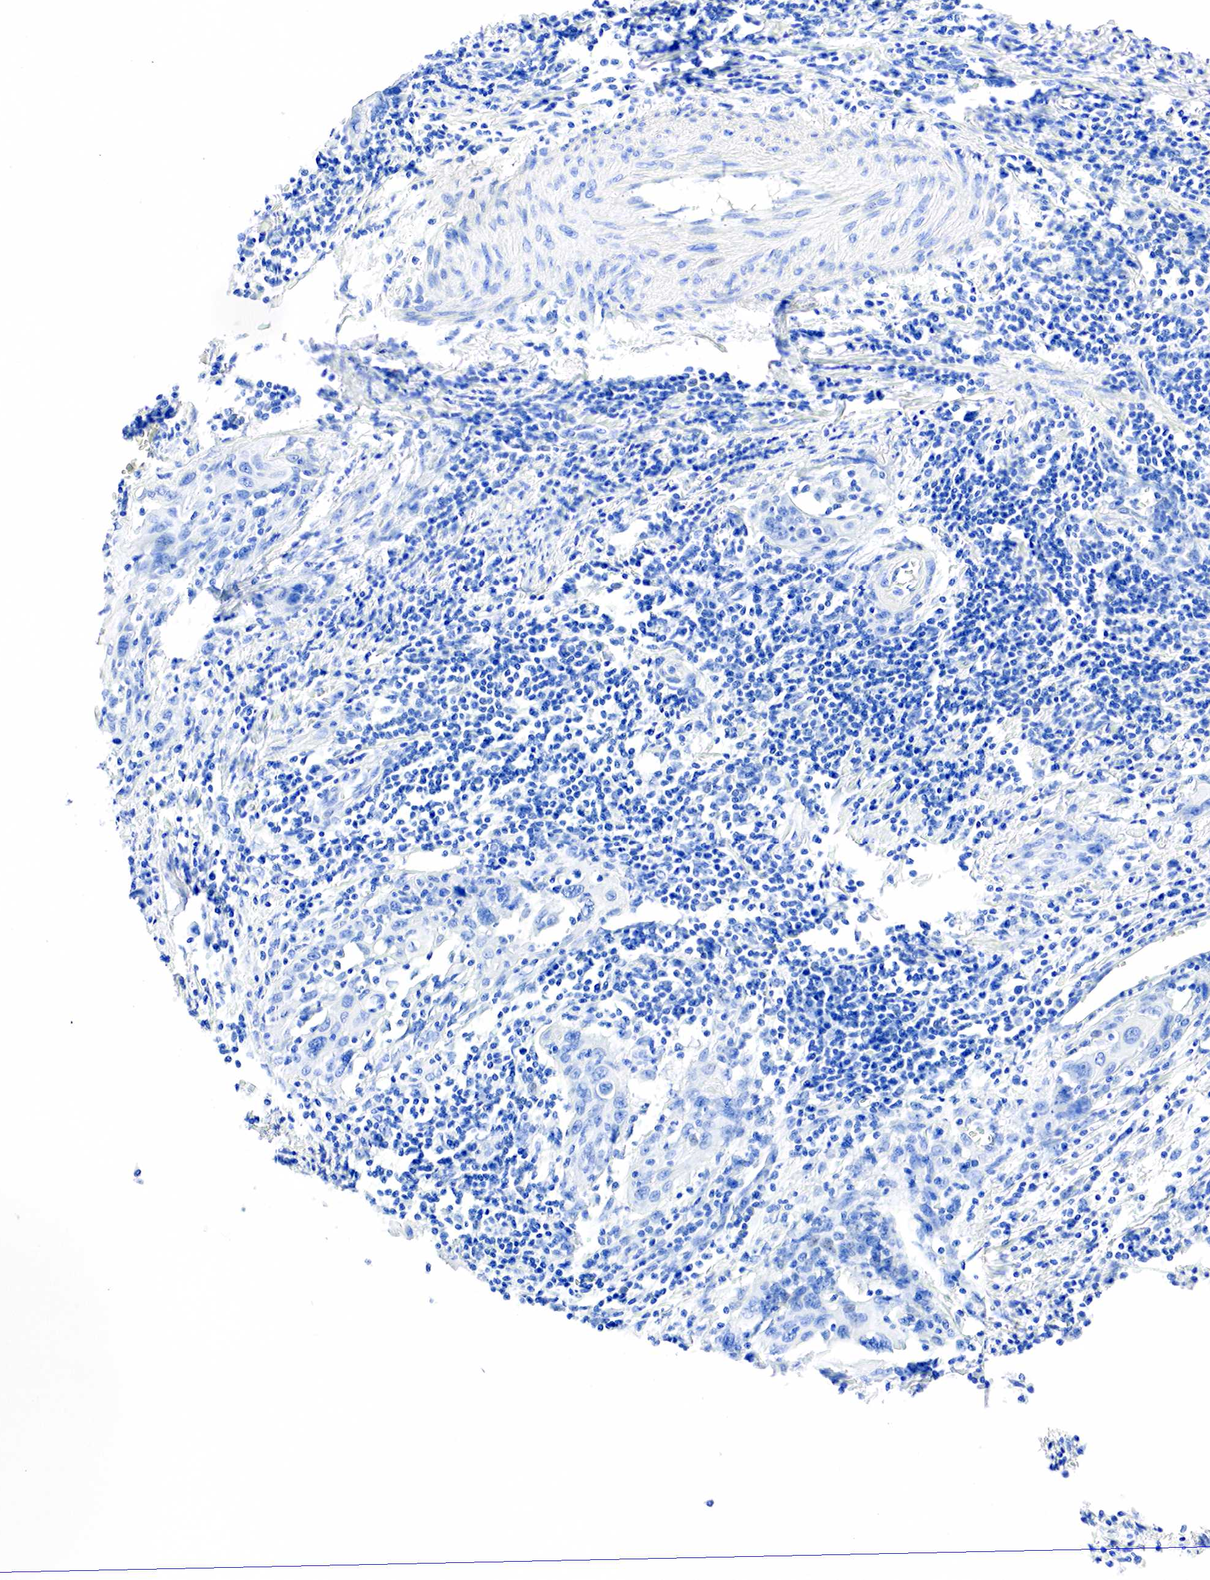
{"staining": {"intensity": "negative", "quantity": "none", "location": "none"}, "tissue": "cervical cancer", "cell_type": "Tumor cells", "image_type": "cancer", "snomed": [{"axis": "morphology", "description": "Squamous cell carcinoma, NOS"}, {"axis": "topography", "description": "Cervix"}], "caption": "DAB (3,3'-diaminobenzidine) immunohistochemical staining of human cervical cancer (squamous cell carcinoma) reveals no significant staining in tumor cells.", "gene": "PTH", "patient": {"sex": "female", "age": 54}}